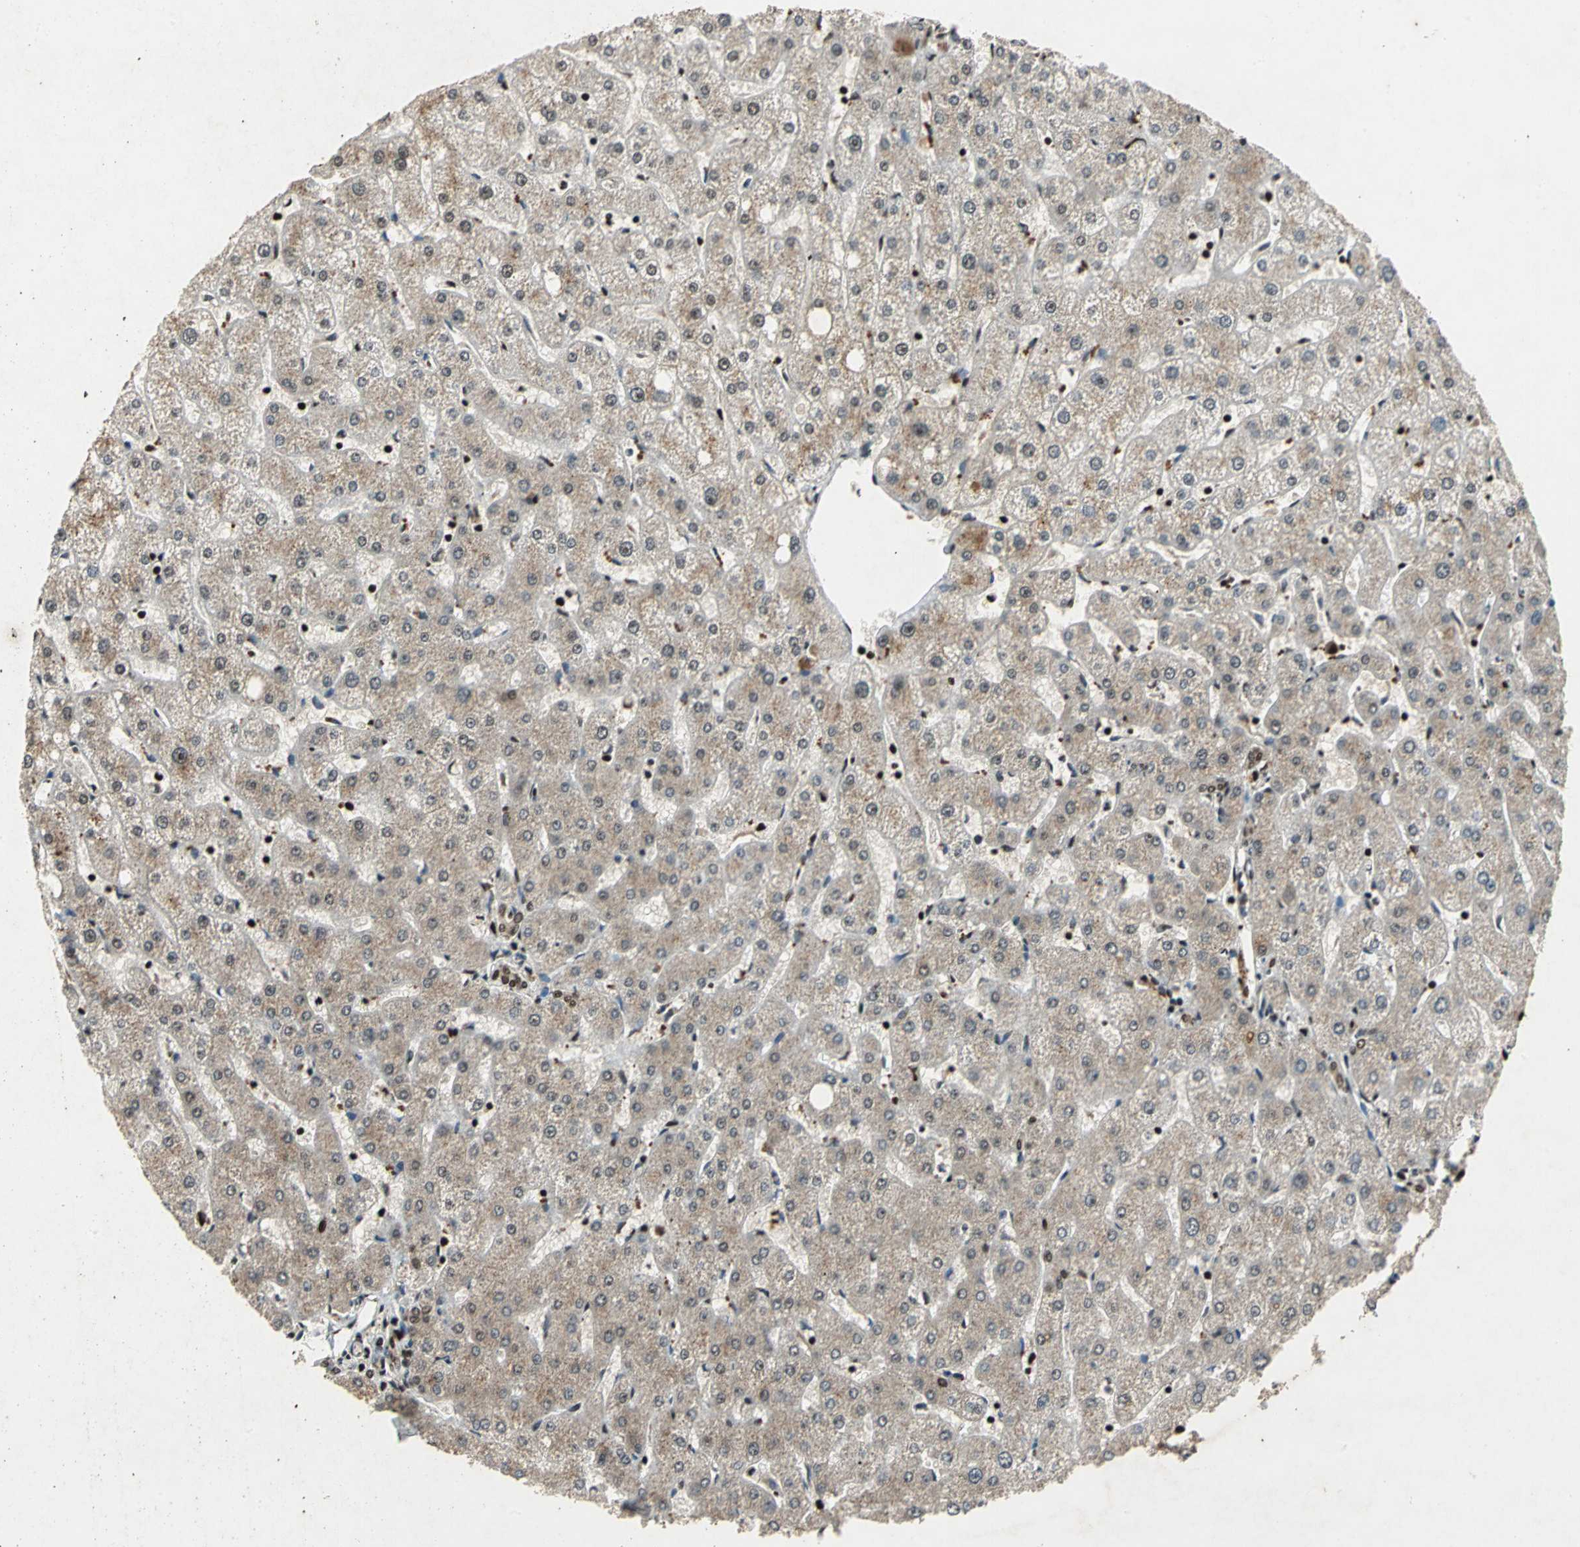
{"staining": {"intensity": "strong", "quantity": ">75%", "location": "nuclear"}, "tissue": "liver", "cell_type": "Cholangiocytes", "image_type": "normal", "snomed": [{"axis": "morphology", "description": "Normal tissue, NOS"}, {"axis": "topography", "description": "Liver"}], "caption": "Immunohistochemistry of unremarkable liver shows high levels of strong nuclear expression in about >75% of cholangiocytes. The staining is performed using DAB brown chromogen to label protein expression. The nuclei are counter-stained blue using hematoxylin.", "gene": "MTA2", "patient": {"sex": "male", "age": 67}}